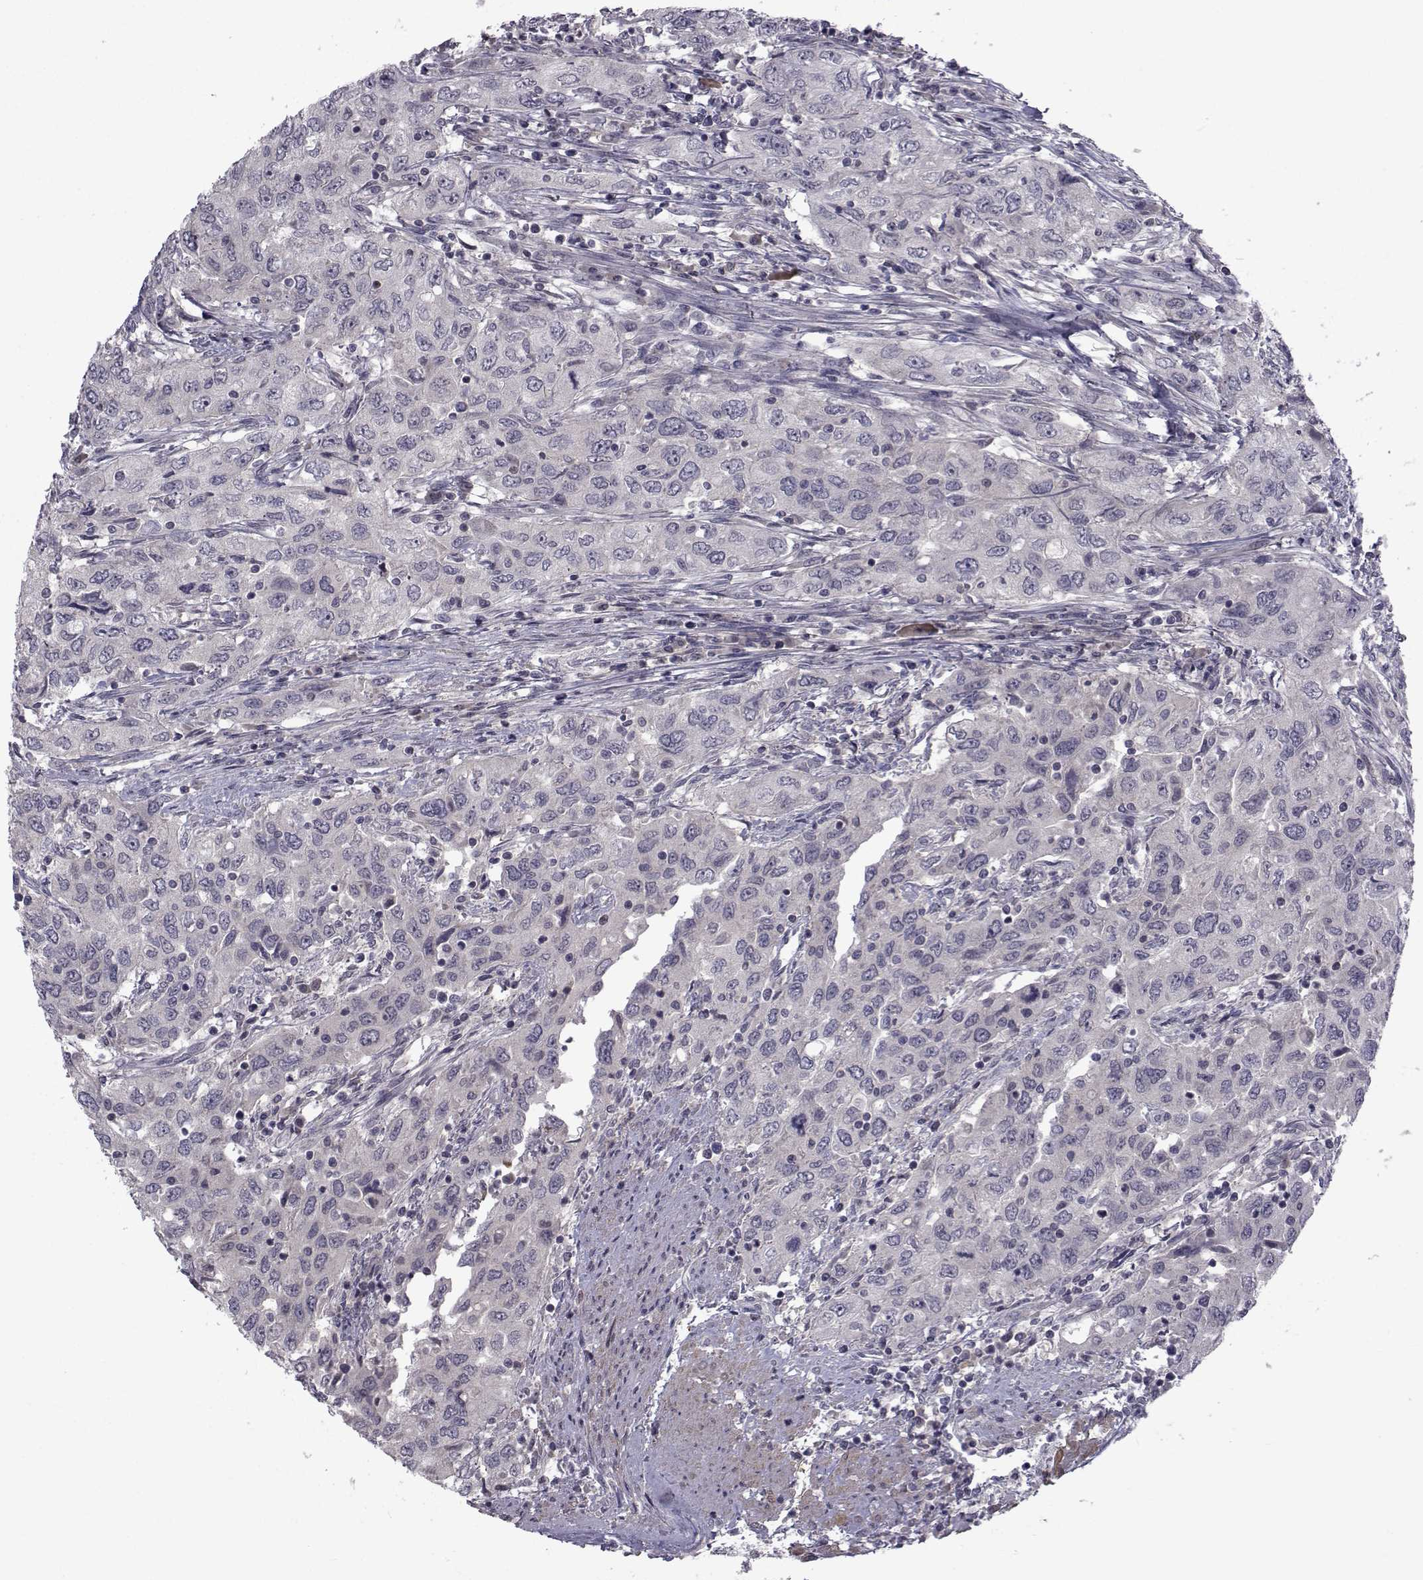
{"staining": {"intensity": "negative", "quantity": "none", "location": "none"}, "tissue": "urothelial cancer", "cell_type": "Tumor cells", "image_type": "cancer", "snomed": [{"axis": "morphology", "description": "Urothelial carcinoma, High grade"}, {"axis": "topography", "description": "Urinary bladder"}], "caption": "The image reveals no staining of tumor cells in urothelial carcinoma (high-grade).", "gene": "FDXR", "patient": {"sex": "male", "age": 76}}